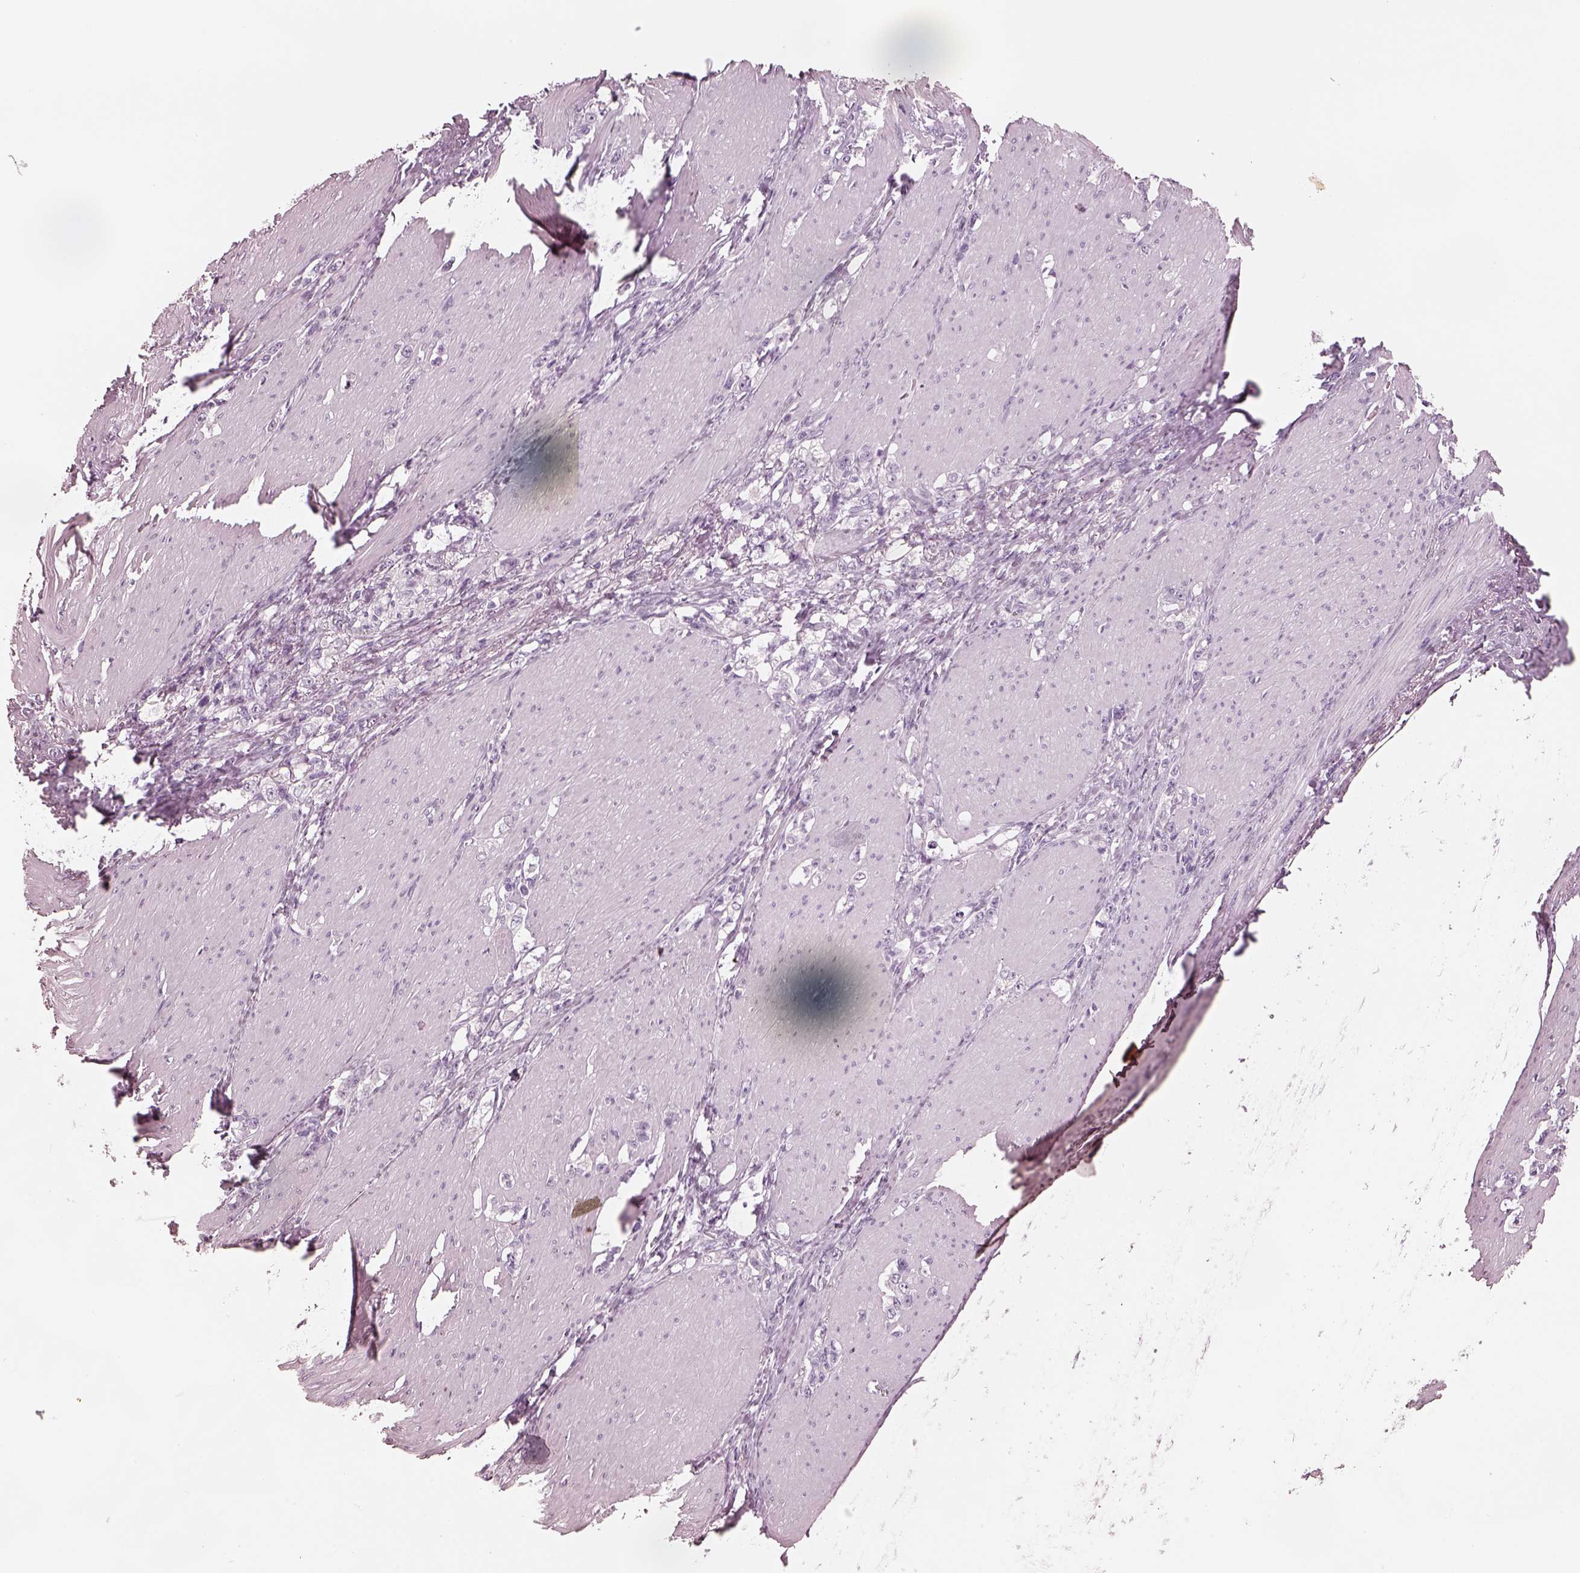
{"staining": {"intensity": "negative", "quantity": "none", "location": "none"}, "tissue": "stomach cancer", "cell_type": "Tumor cells", "image_type": "cancer", "snomed": [{"axis": "morphology", "description": "Adenocarcinoma, NOS"}, {"axis": "topography", "description": "Stomach, lower"}], "caption": "Immunohistochemistry (IHC) of stomach adenocarcinoma shows no positivity in tumor cells.", "gene": "CSH1", "patient": {"sex": "male", "age": 88}}